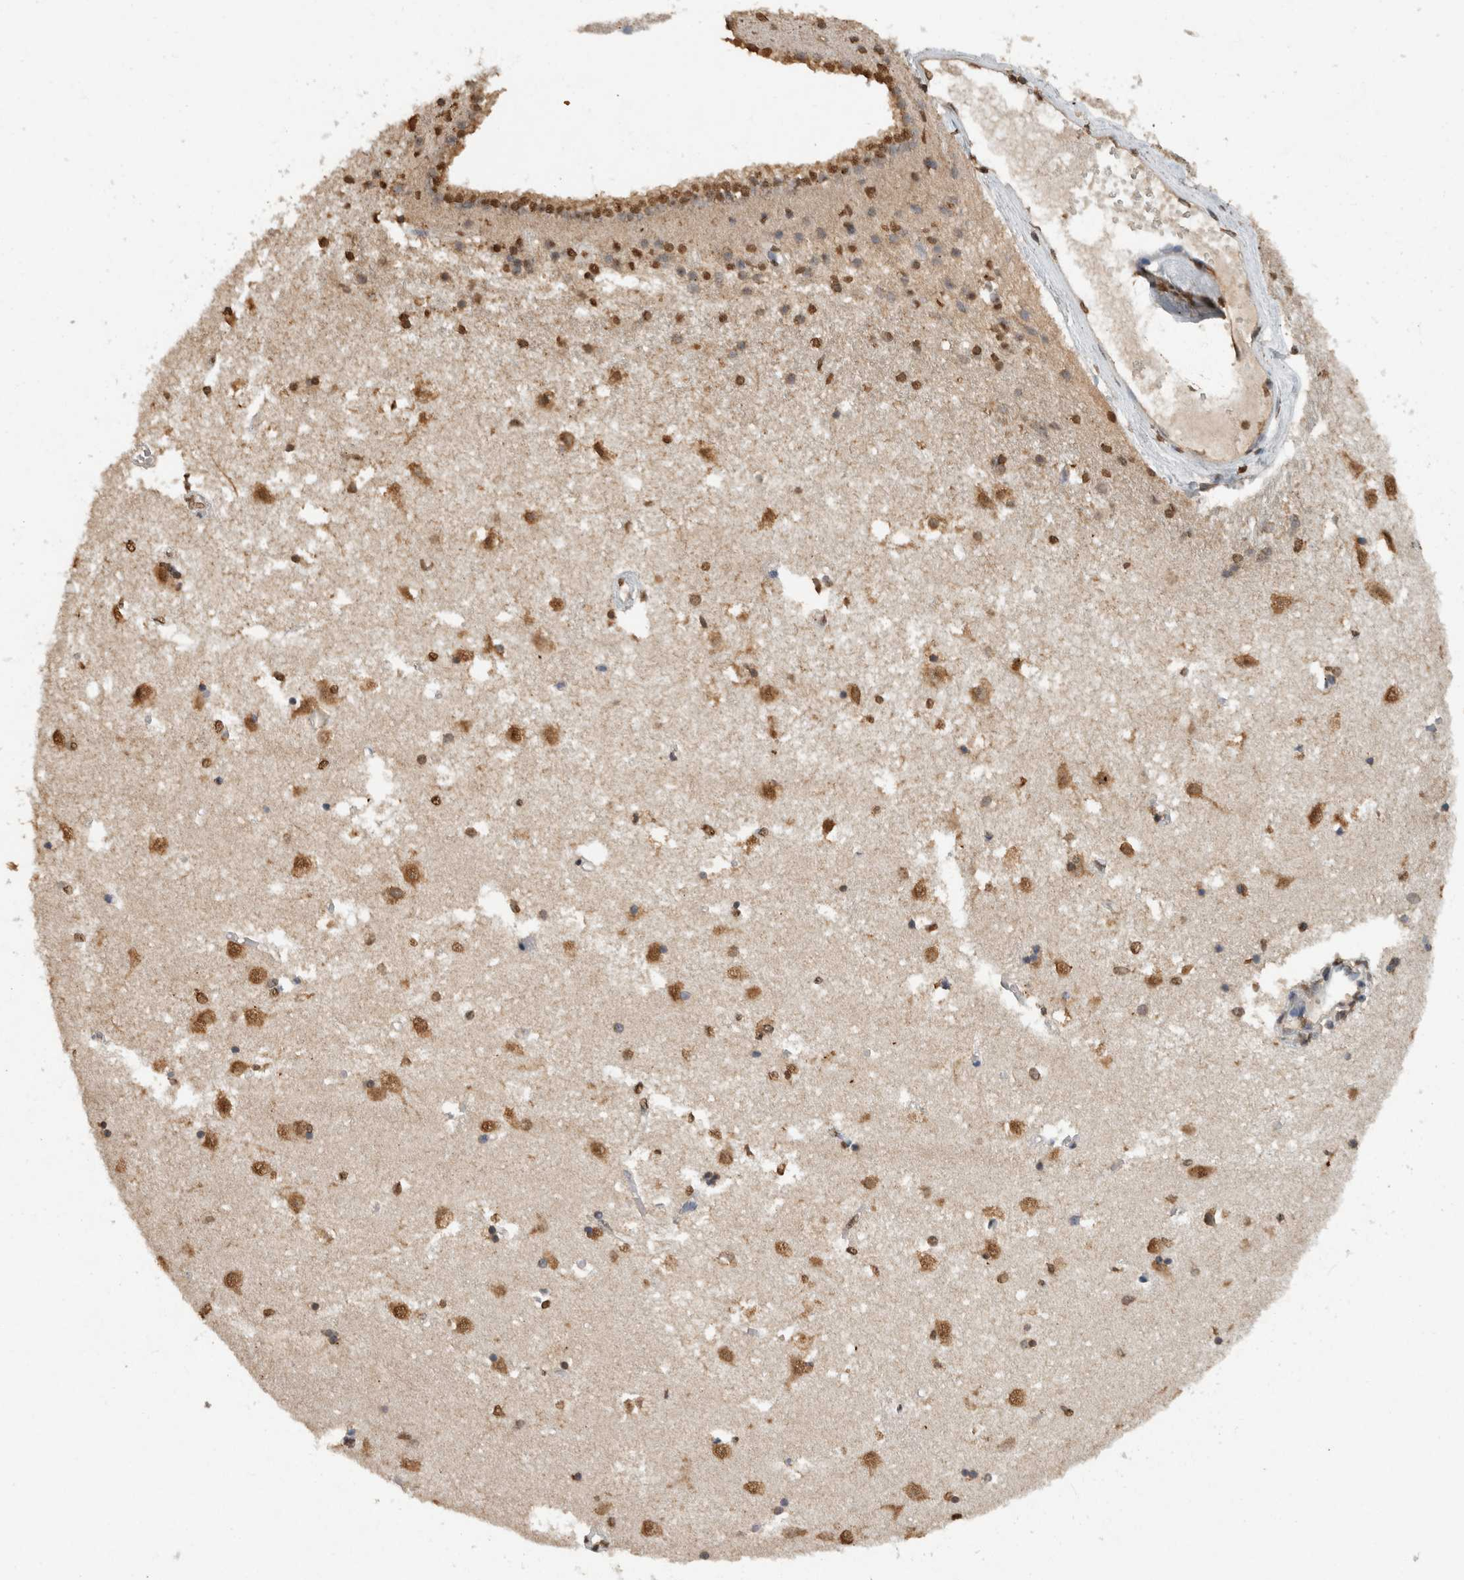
{"staining": {"intensity": "moderate", "quantity": ">75%", "location": "nuclear"}, "tissue": "caudate", "cell_type": "Glial cells", "image_type": "normal", "snomed": [{"axis": "morphology", "description": "Normal tissue, NOS"}, {"axis": "topography", "description": "Lateral ventricle wall"}], "caption": "Glial cells demonstrate moderate nuclear expression in about >75% of cells in unremarkable caudate. (Stains: DAB (3,3'-diaminobenzidine) in brown, nuclei in blue, Microscopy: brightfield microscopy at high magnification).", "gene": "HAND2", "patient": {"sex": "male", "age": 45}}